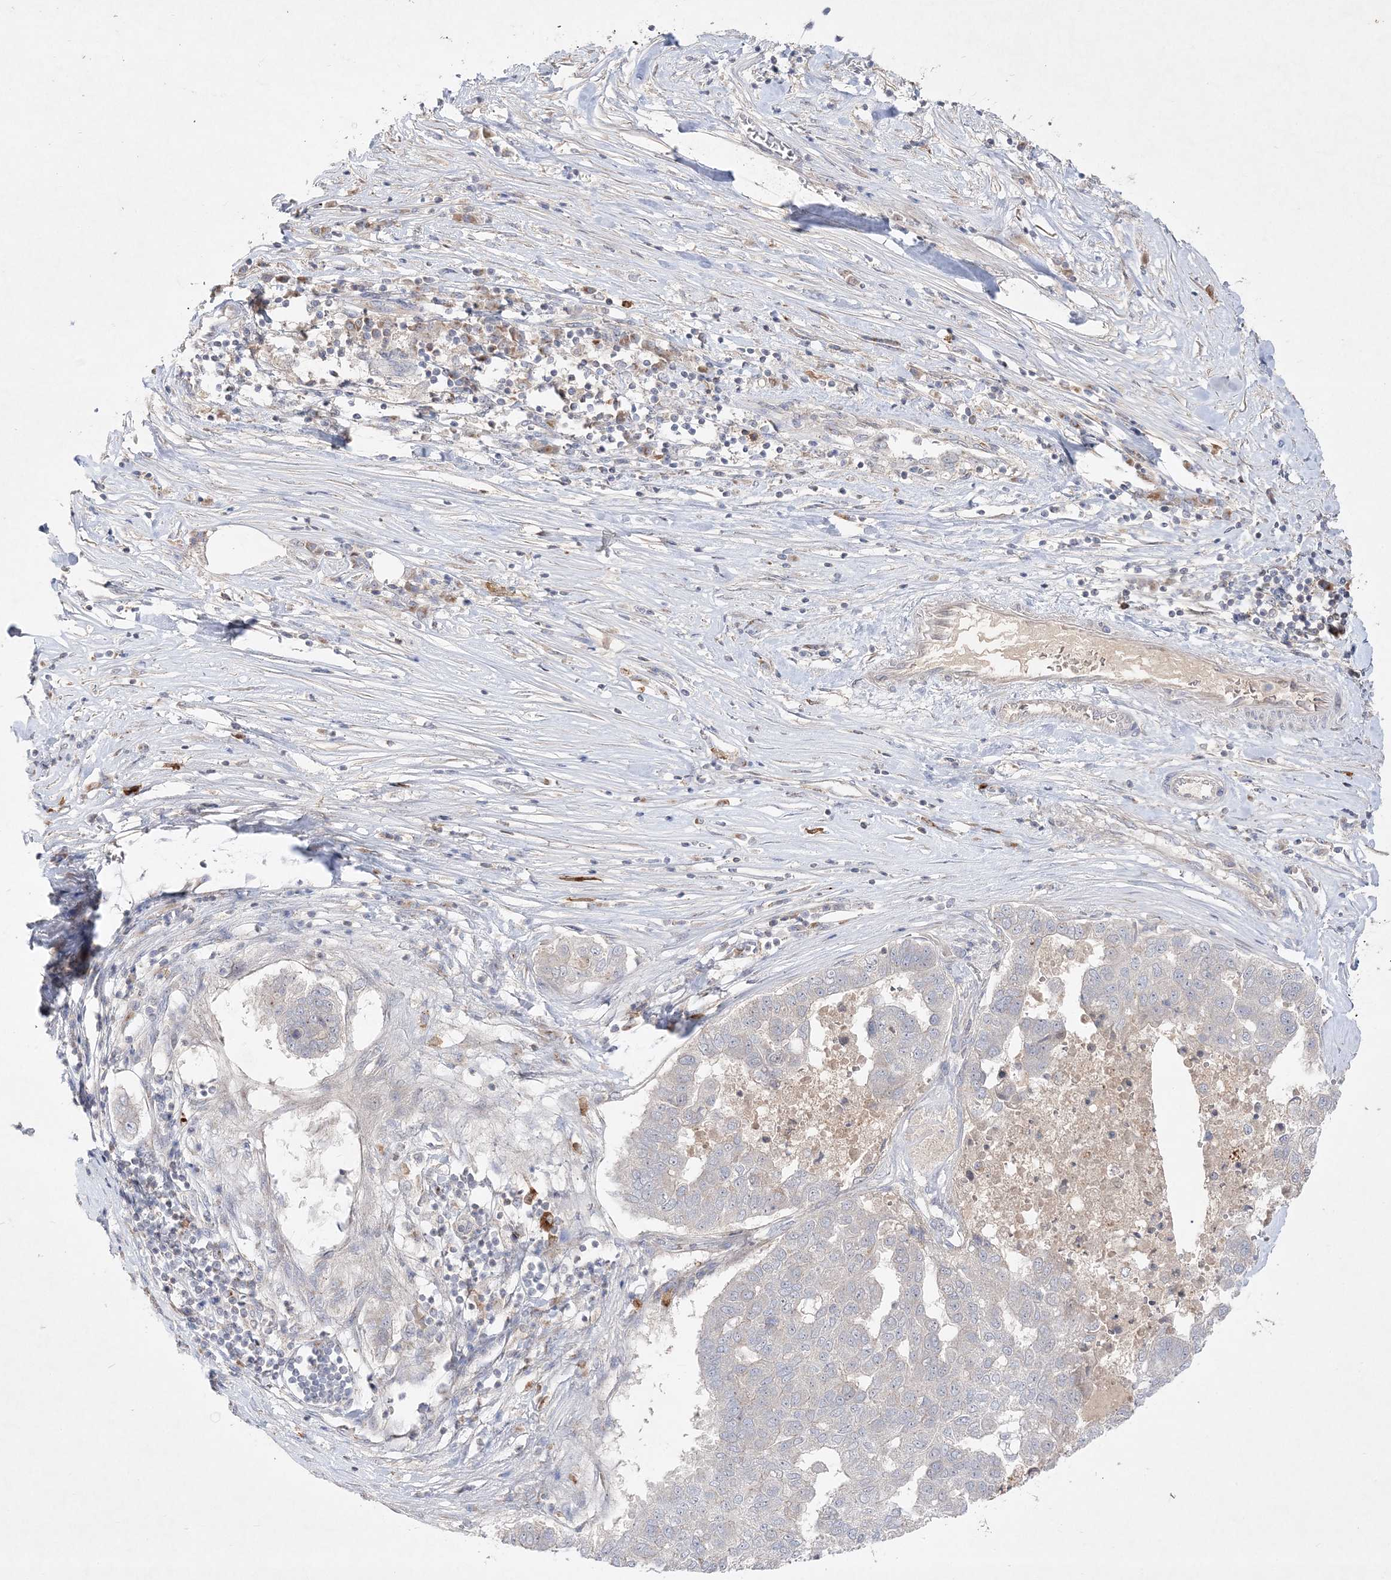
{"staining": {"intensity": "negative", "quantity": "none", "location": "none"}, "tissue": "pancreatic cancer", "cell_type": "Tumor cells", "image_type": "cancer", "snomed": [{"axis": "morphology", "description": "Adenocarcinoma, NOS"}, {"axis": "topography", "description": "Pancreas"}], "caption": "IHC photomicrograph of pancreatic adenocarcinoma stained for a protein (brown), which demonstrates no staining in tumor cells.", "gene": "CLNK", "patient": {"sex": "female", "age": 61}}